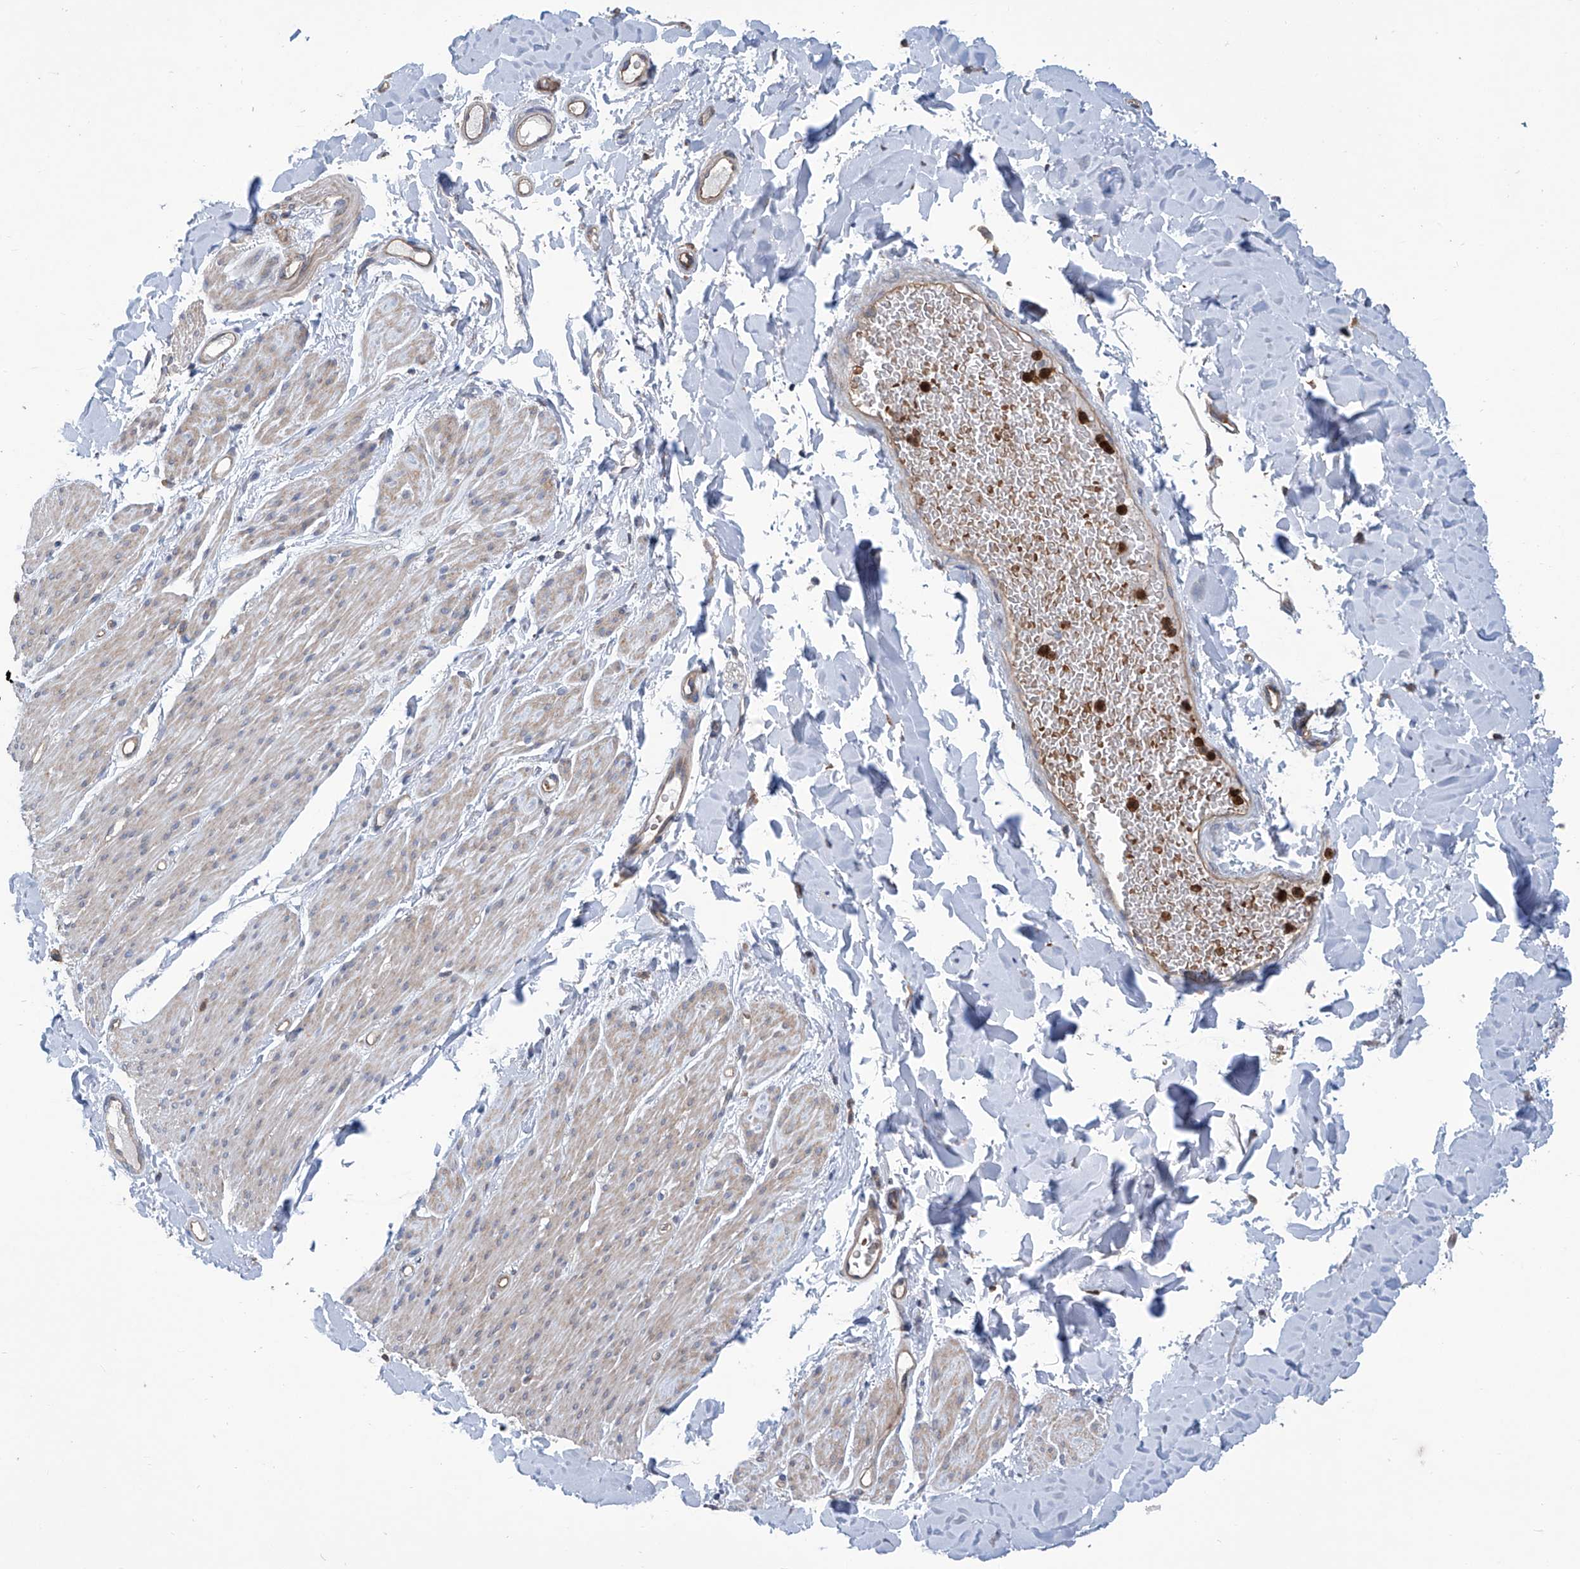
{"staining": {"intensity": "negative", "quantity": "none", "location": "none"}, "tissue": "smooth muscle", "cell_type": "Smooth muscle cells", "image_type": "normal", "snomed": [{"axis": "morphology", "description": "Normal tissue, NOS"}, {"axis": "topography", "description": "Colon"}, {"axis": "topography", "description": "Peripheral nerve tissue"}], "caption": "Smooth muscle cells show no significant protein positivity in unremarkable smooth muscle. Brightfield microscopy of IHC stained with DAB (brown) and hematoxylin (blue), captured at high magnification.", "gene": "EIF2D", "patient": {"sex": "female", "age": 61}}